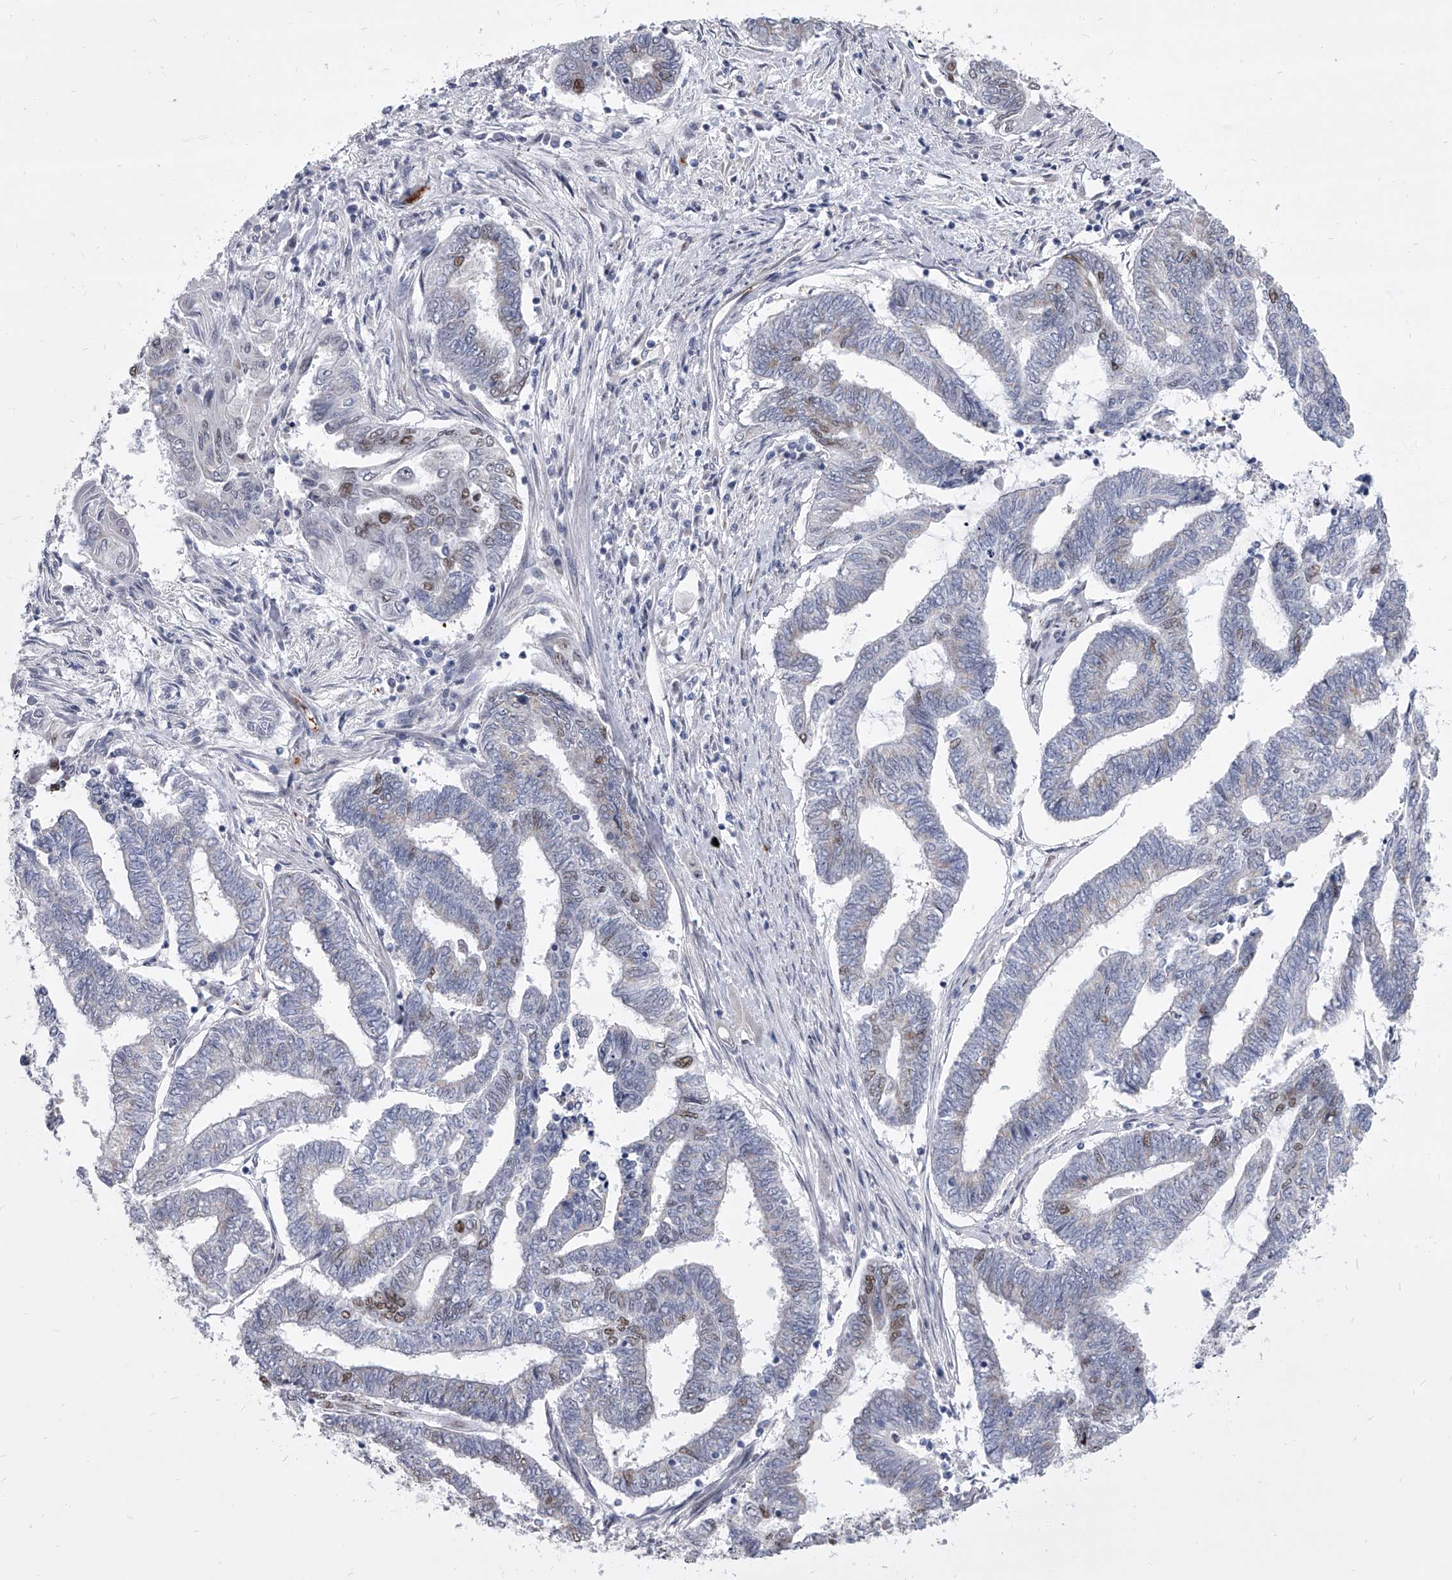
{"staining": {"intensity": "moderate", "quantity": "<25%", "location": "nuclear"}, "tissue": "endometrial cancer", "cell_type": "Tumor cells", "image_type": "cancer", "snomed": [{"axis": "morphology", "description": "Adenocarcinoma, NOS"}, {"axis": "topography", "description": "Uterus"}, {"axis": "topography", "description": "Endometrium"}], "caption": "Approximately <25% of tumor cells in human adenocarcinoma (endometrial) display moderate nuclear protein staining as visualized by brown immunohistochemical staining.", "gene": "EVA1C", "patient": {"sex": "female", "age": 70}}